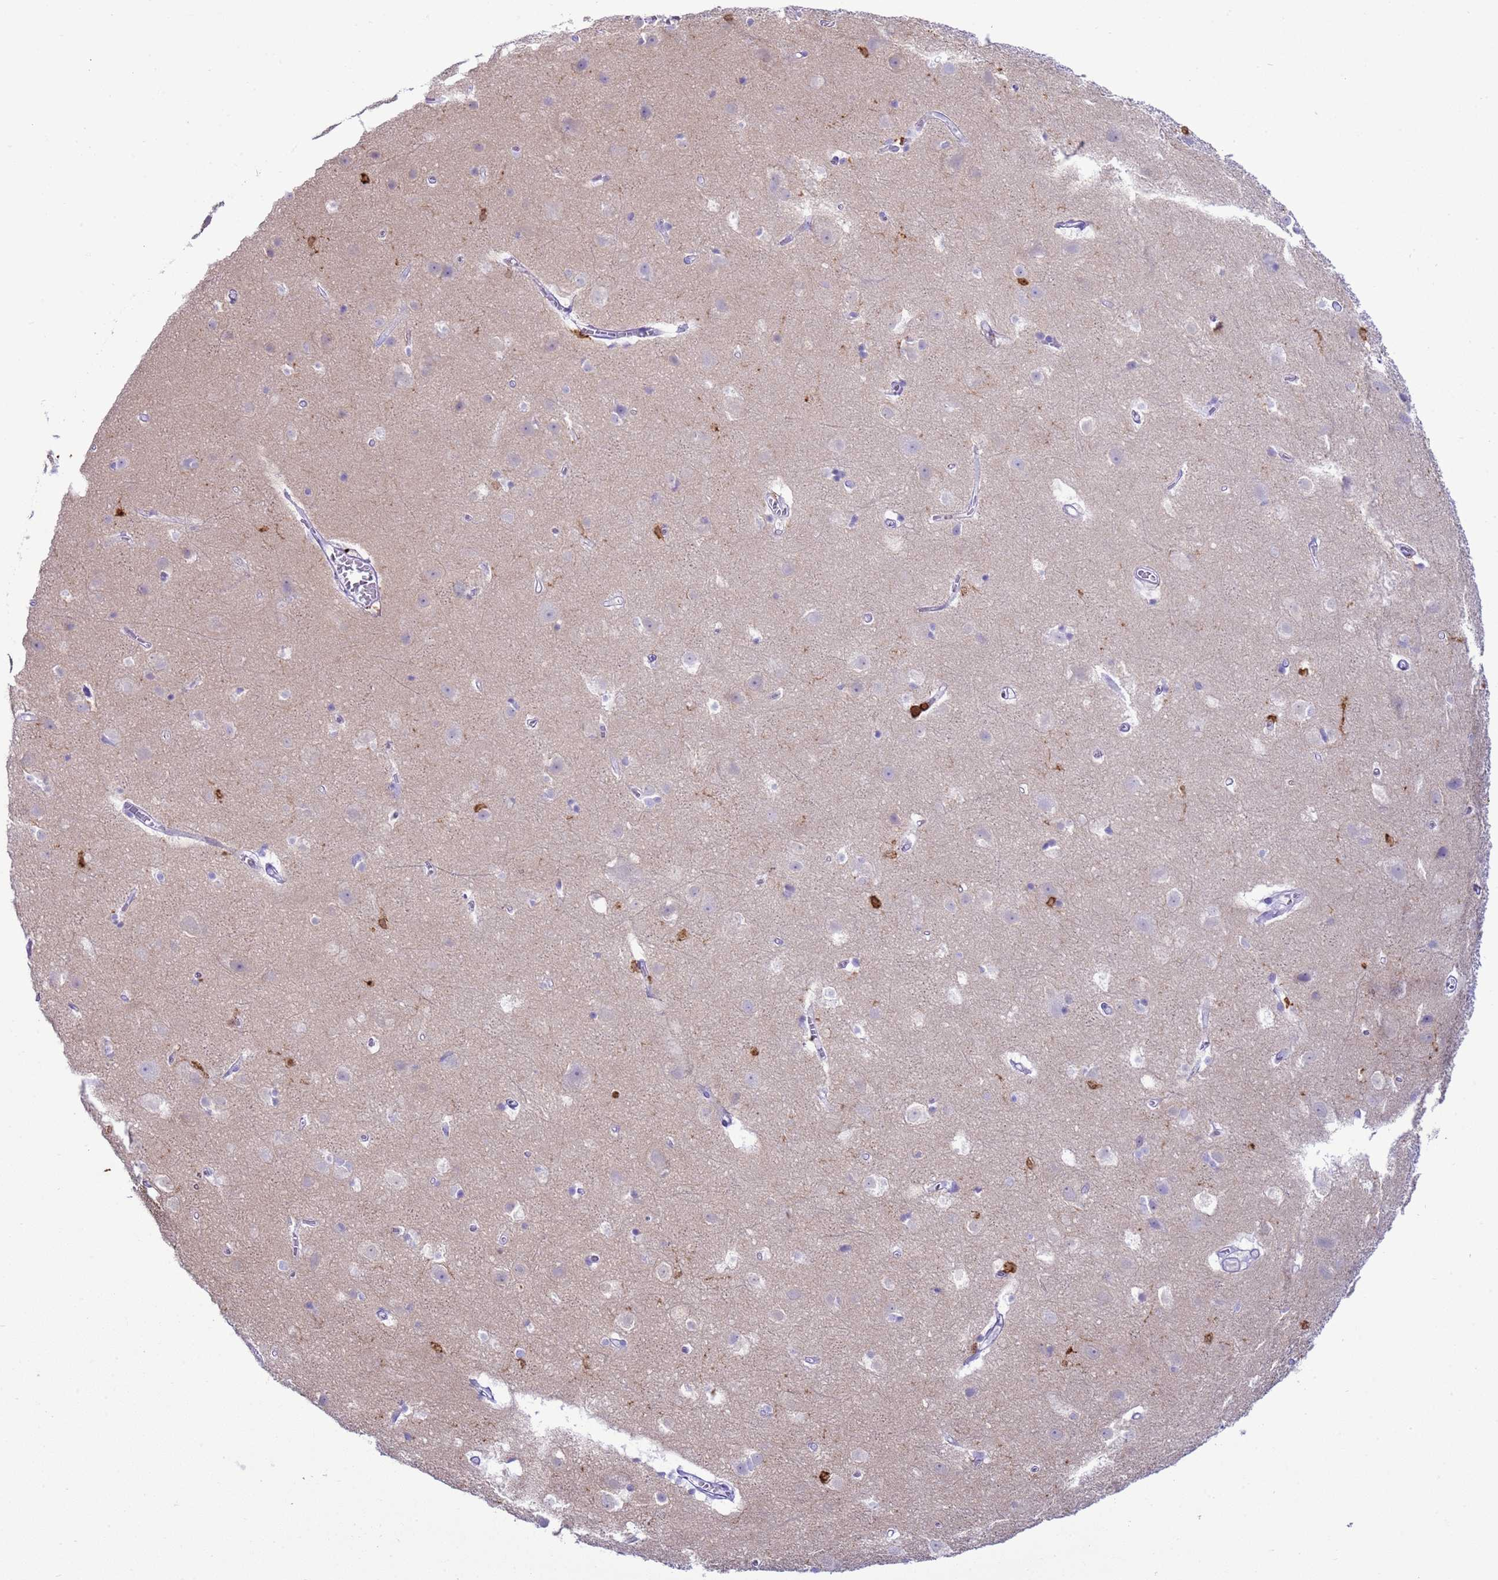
{"staining": {"intensity": "negative", "quantity": "none", "location": "none"}, "tissue": "cerebral cortex", "cell_type": "Endothelial cells", "image_type": "normal", "snomed": [{"axis": "morphology", "description": "Normal tissue, NOS"}, {"axis": "topography", "description": "Cerebral cortex"}], "caption": "DAB (3,3'-diaminobenzidine) immunohistochemical staining of normal human cerebral cortex displays no significant positivity in endothelial cells.", "gene": "IRF5", "patient": {"sex": "male", "age": 54}}